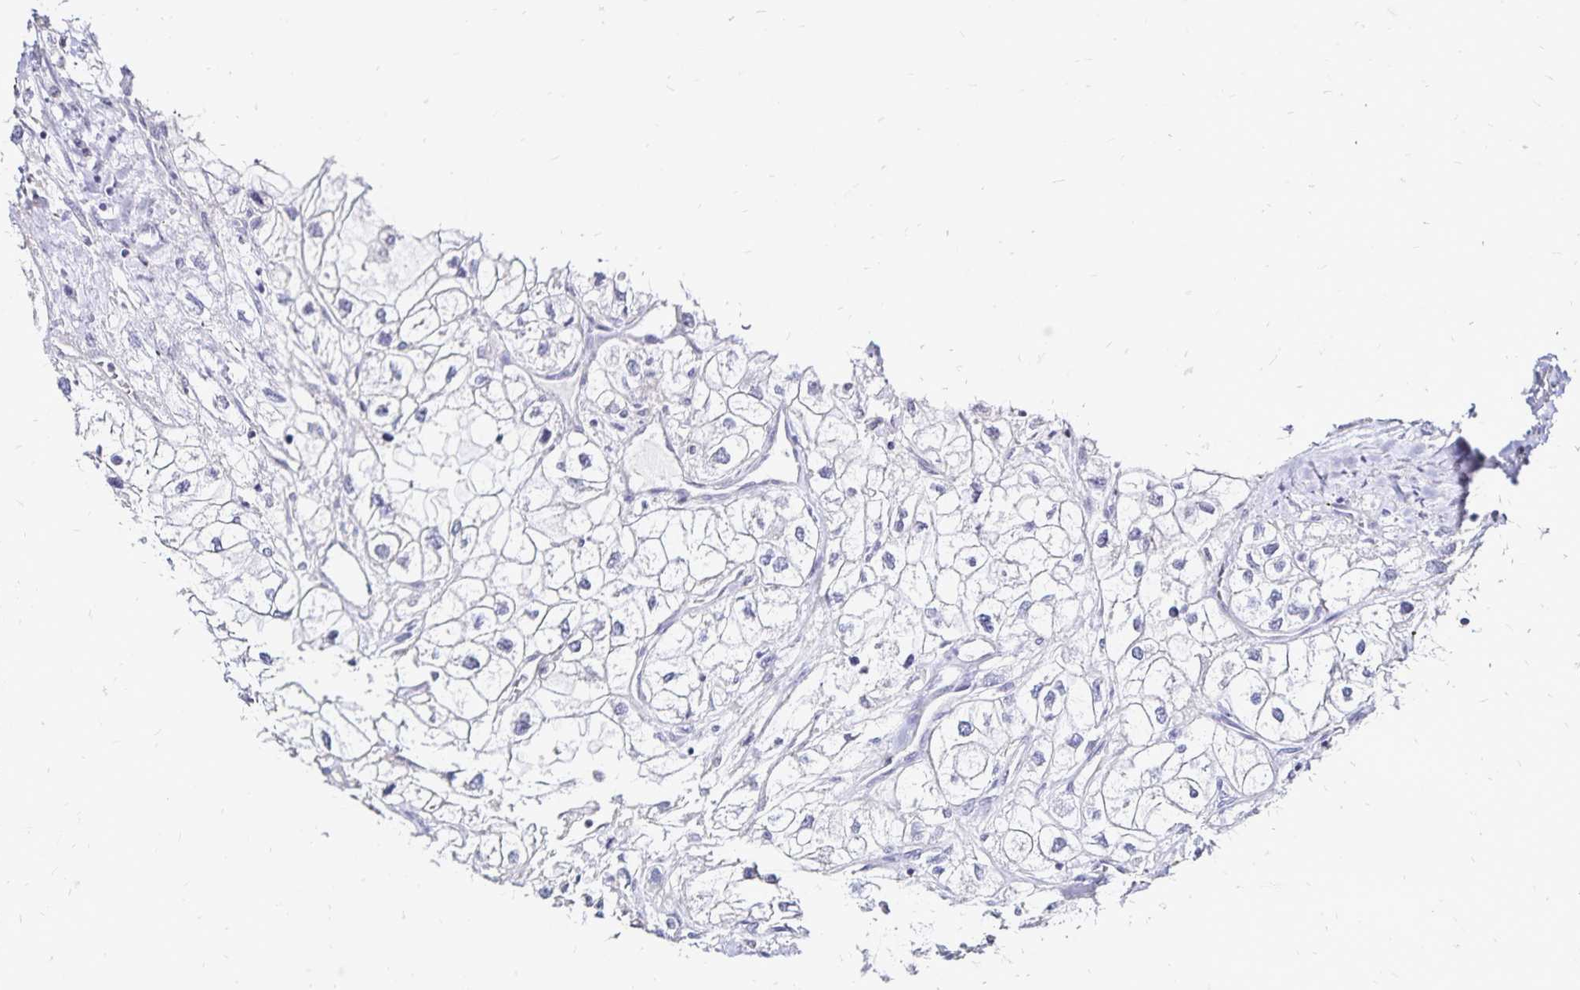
{"staining": {"intensity": "negative", "quantity": "none", "location": "none"}, "tissue": "renal cancer", "cell_type": "Tumor cells", "image_type": "cancer", "snomed": [{"axis": "morphology", "description": "Adenocarcinoma, NOS"}, {"axis": "topography", "description": "Kidney"}], "caption": "Tumor cells are negative for protein expression in human renal cancer.", "gene": "SLC5A1", "patient": {"sex": "male", "age": 59}}